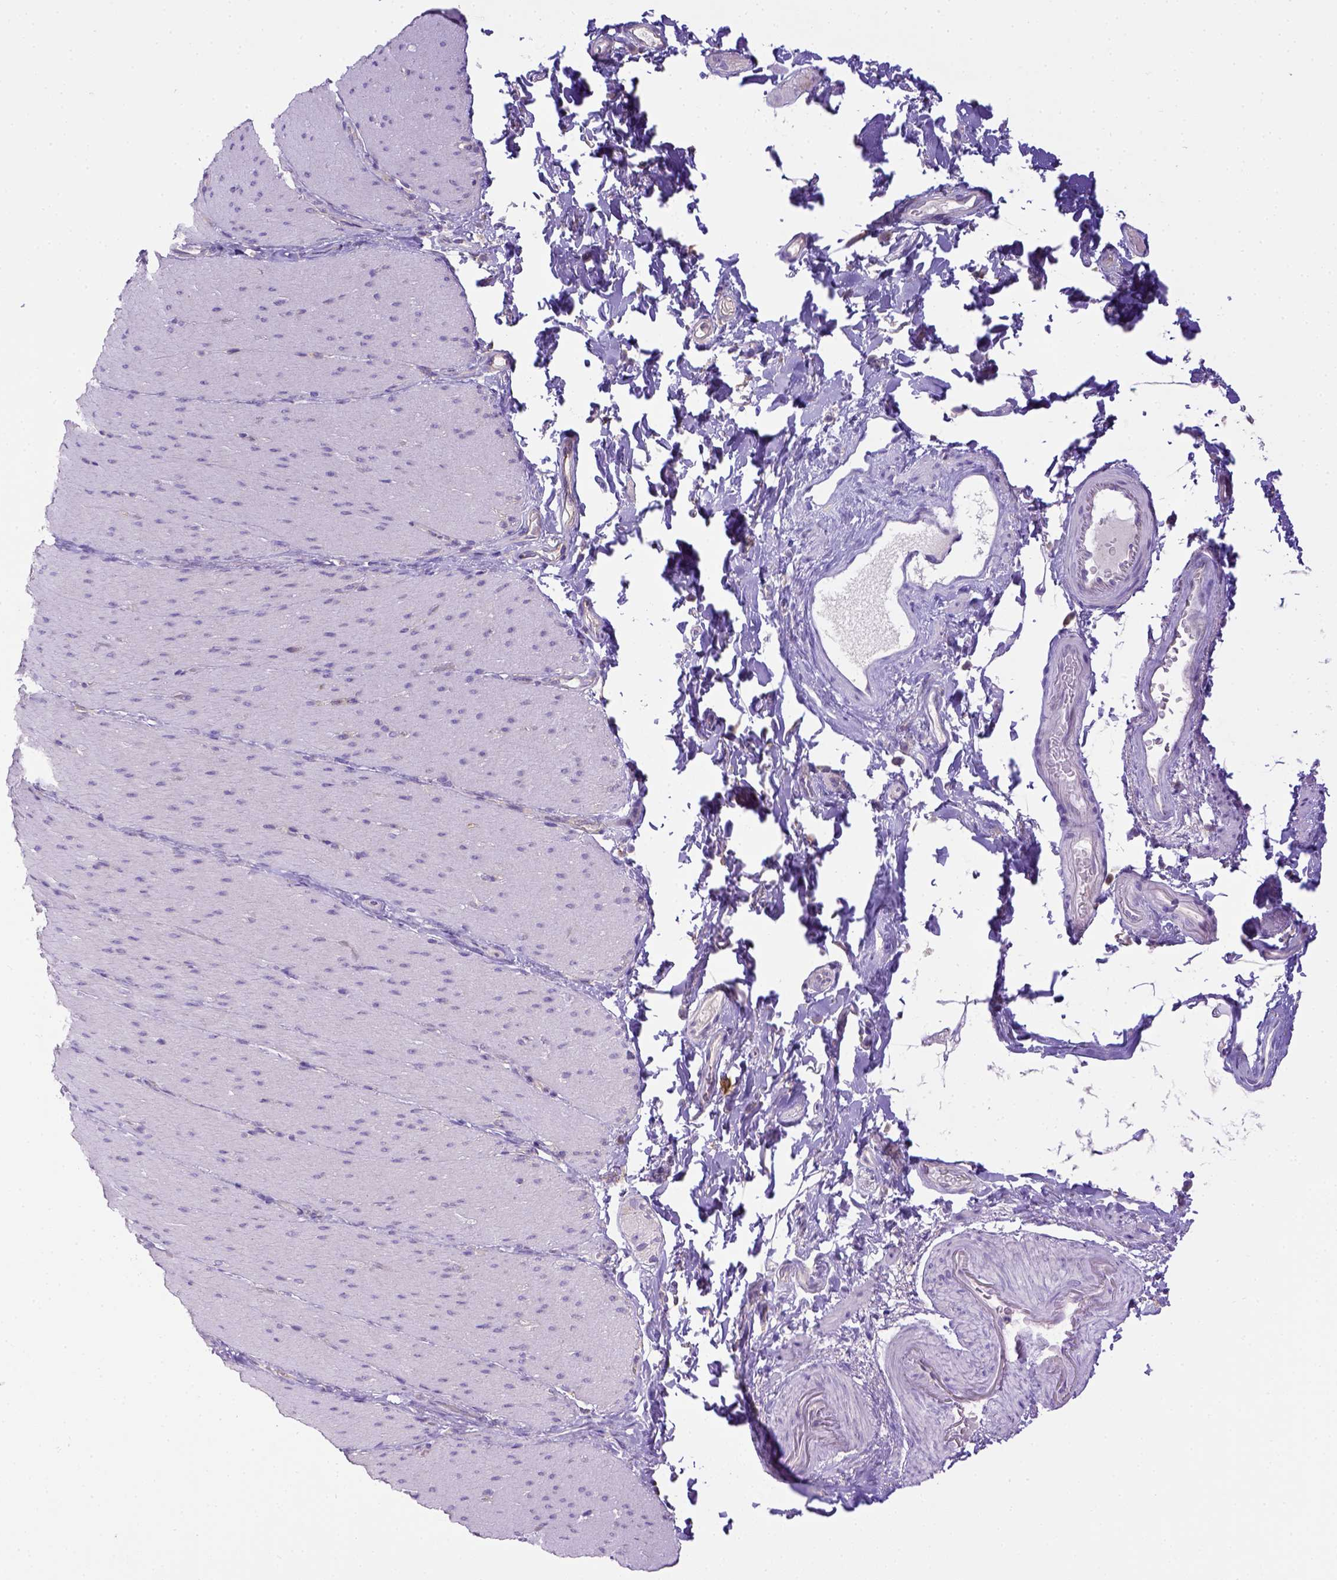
{"staining": {"intensity": "negative", "quantity": "none", "location": "none"}, "tissue": "smooth muscle", "cell_type": "Smooth muscle cells", "image_type": "normal", "snomed": [{"axis": "morphology", "description": "Normal tissue, NOS"}, {"axis": "topography", "description": "Smooth muscle"}, {"axis": "topography", "description": "Colon"}], "caption": "Immunohistochemical staining of unremarkable smooth muscle exhibits no significant expression in smooth muscle cells.", "gene": "CD40", "patient": {"sex": "male", "age": 73}}